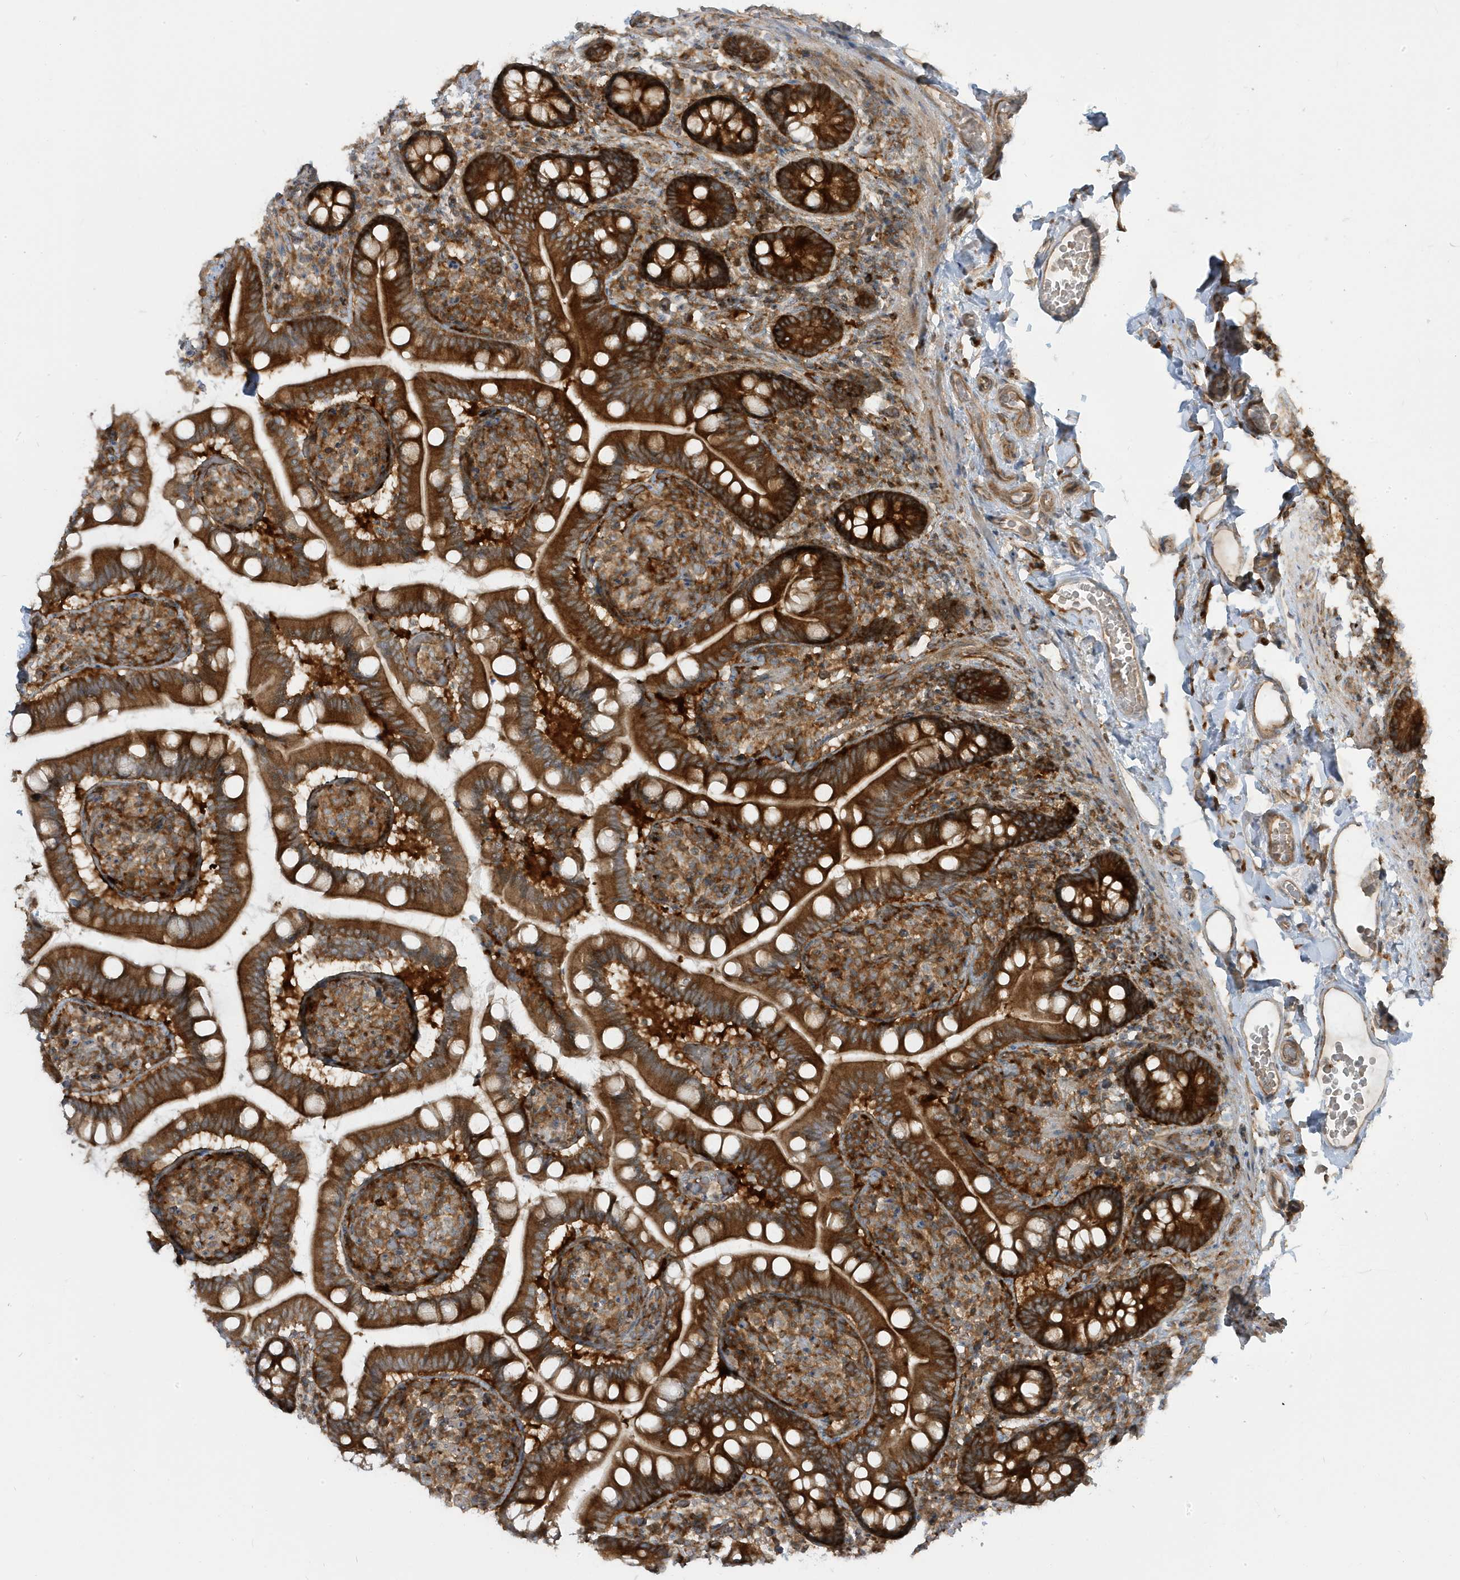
{"staining": {"intensity": "moderate", "quantity": ">75%", "location": "cytoplasmic/membranous"}, "tissue": "small intestine", "cell_type": "Glandular cells", "image_type": "normal", "snomed": [{"axis": "morphology", "description": "Normal tissue, NOS"}, {"axis": "topography", "description": "Small intestine"}], "caption": "Small intestine stained for a protein (brown) reveals moderate cytoplasmic/membranous positive staining in approximately >75% of glandular cells.", "gene": "STAM", "patient": {"sex": "female", "age": 64}}